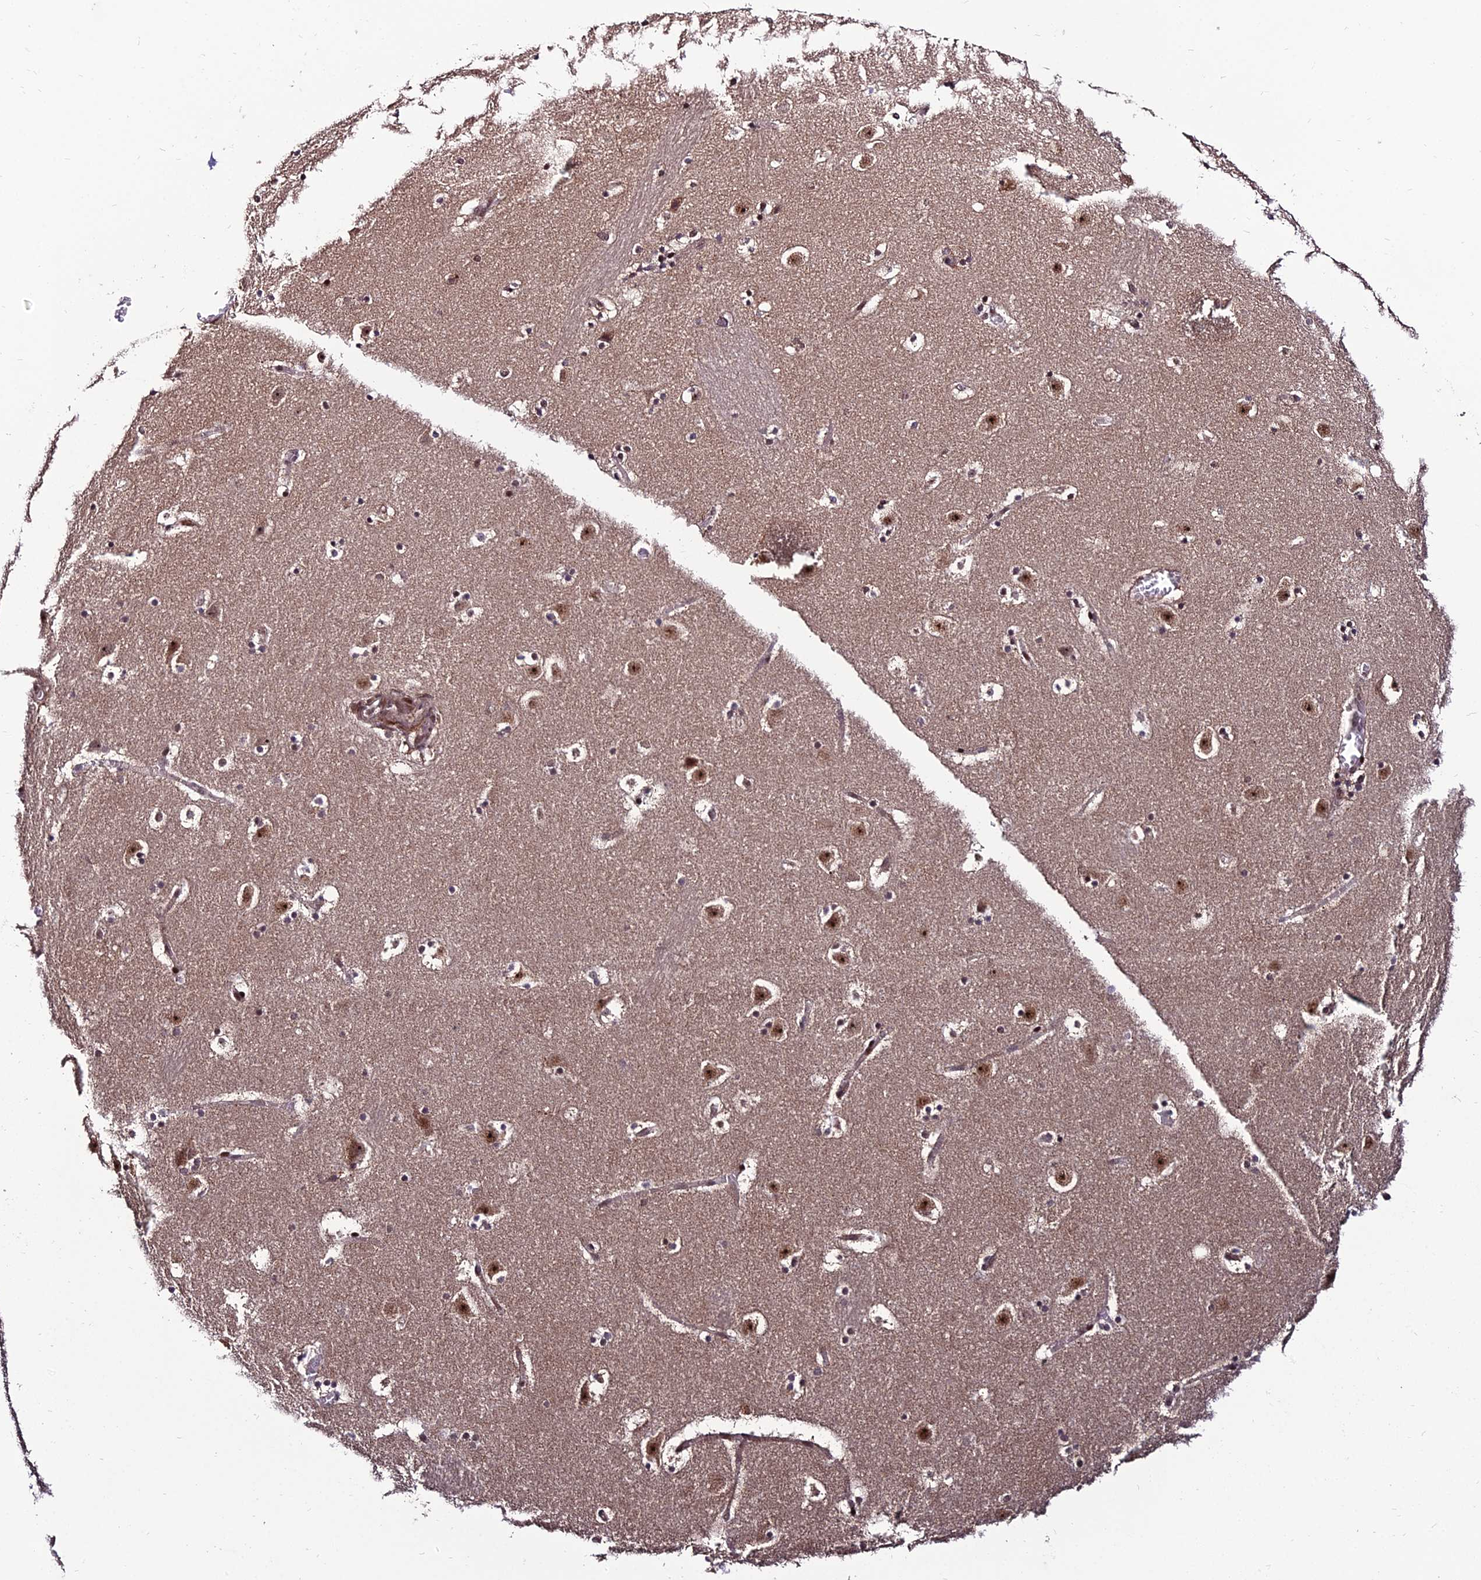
{"staining": {"intensity": "negative", "quantity": "none", "location": "none"}, "tissue": "caudate", "cell_type": "Glial cells", "image_type": "normal", "snomed": [{"axis": "morphology", "description": "Normal tissue, NOS"}, {"axis": "topography", "description": "Lateral ventricle wall"}], "caption": "This micrograph is of benign caudate stained with immunohistochemistry (IHC) to label a protein in brown with the nuclei are counter-stained blue. There is no positivity in glial cells. (Stains: DAB immunohistochemistry with hematoxylin counter stain, Microscopy: brightfield microscopy at high magnification).", "gene": "CIB3", "patient": {"sex": "male", "age": 45}}